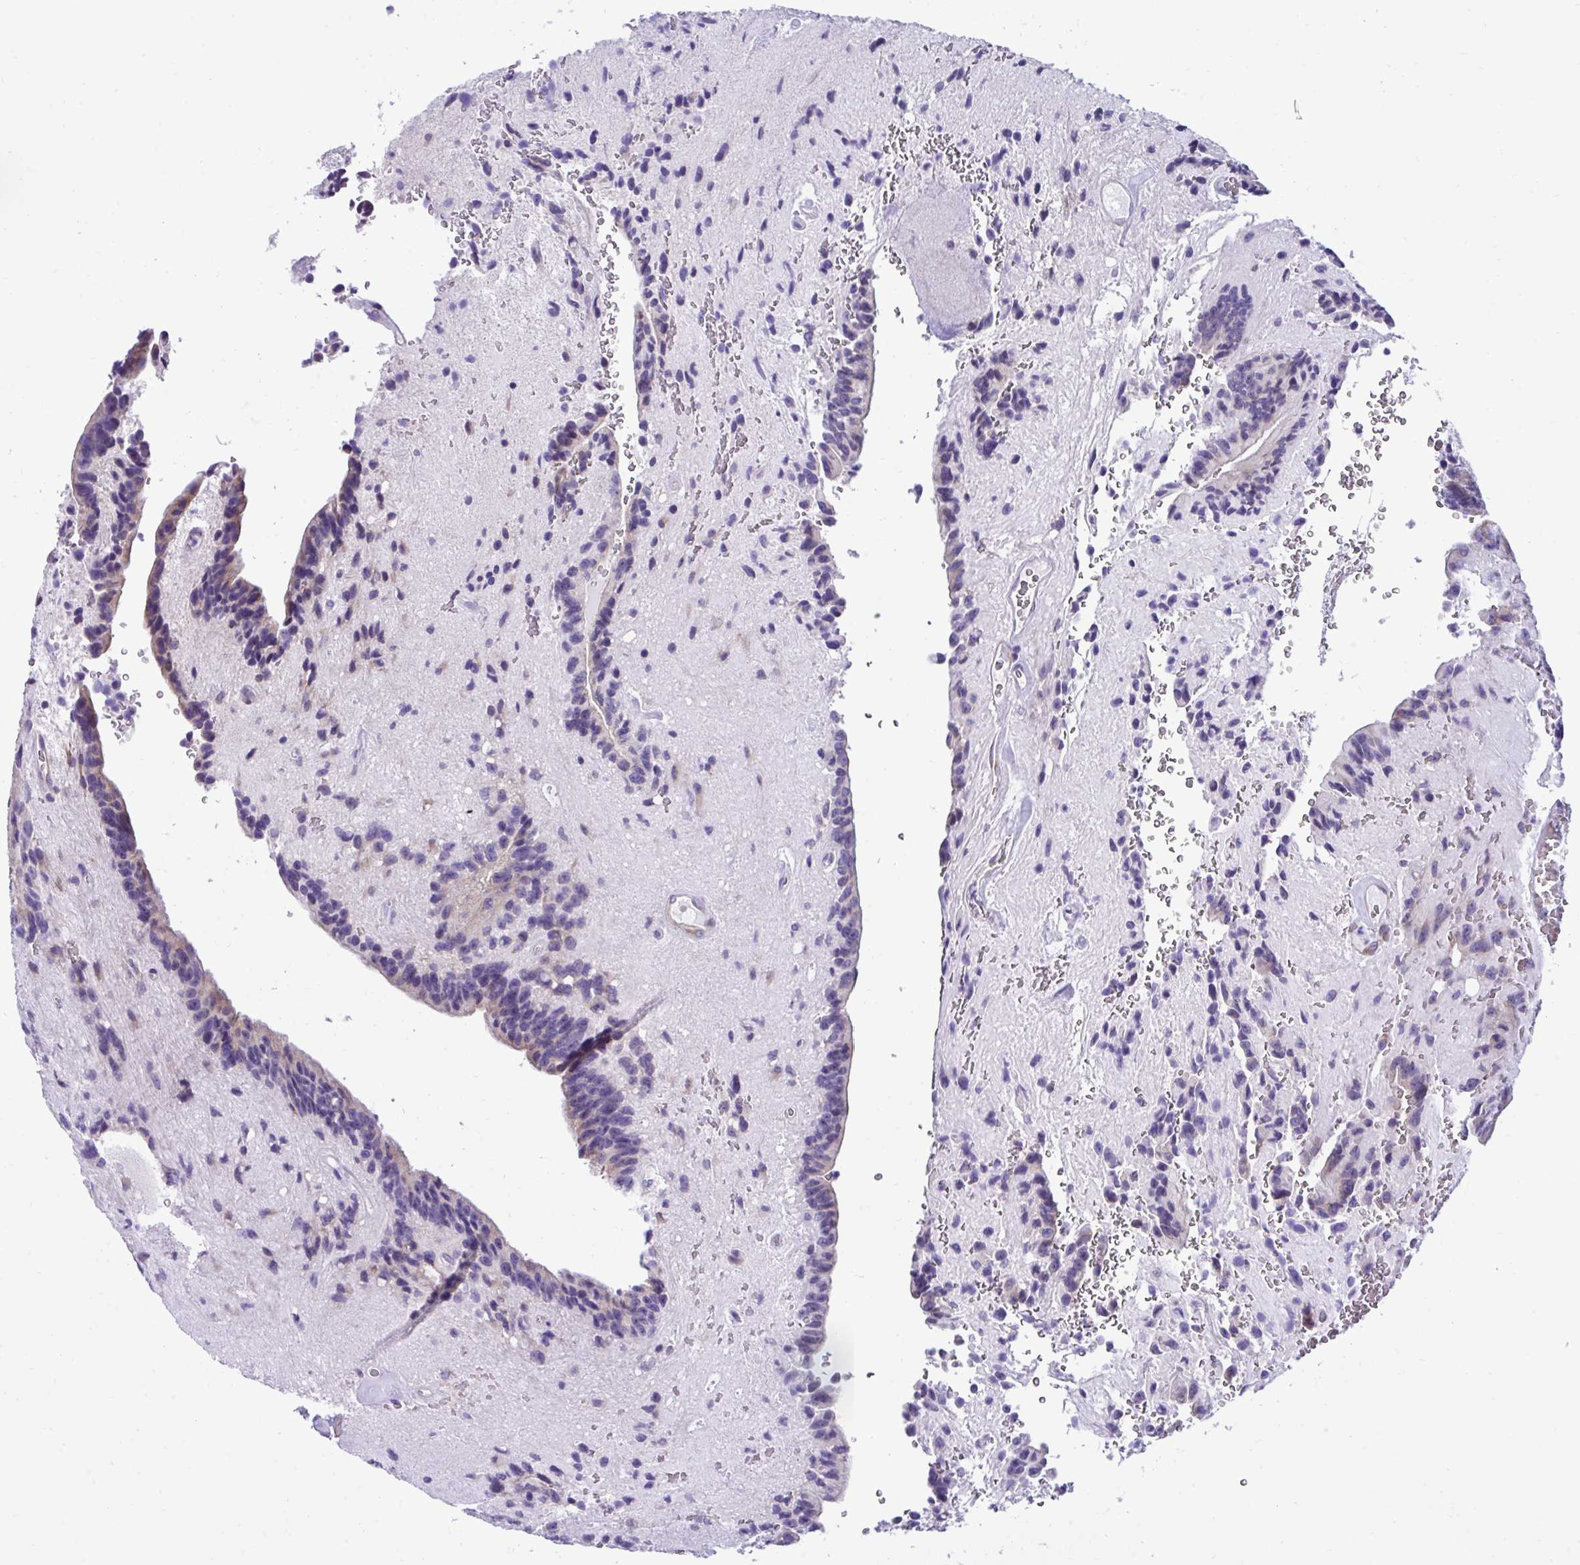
{"staining": {"intensity": "negative", "quantity": "none", "location": "none"}, "tissue": "glioma", "cell_type": "Tumor cells", "image_type": "cancer", "snomed": [{"axis": "morphology", "description": "Glioma, malignant, Low grade"}, {"axis": "topography", "description": "Brain"}], "caption": "Immunohistochemistry (IHC) photomicrograph of neoplastic tissue: human malignant low-grade glioma stained with DAB demonstrates no significant protein expression in tumor cells.", "gene": "RPL7", "patient": {"sex": "male", "age": 31}}